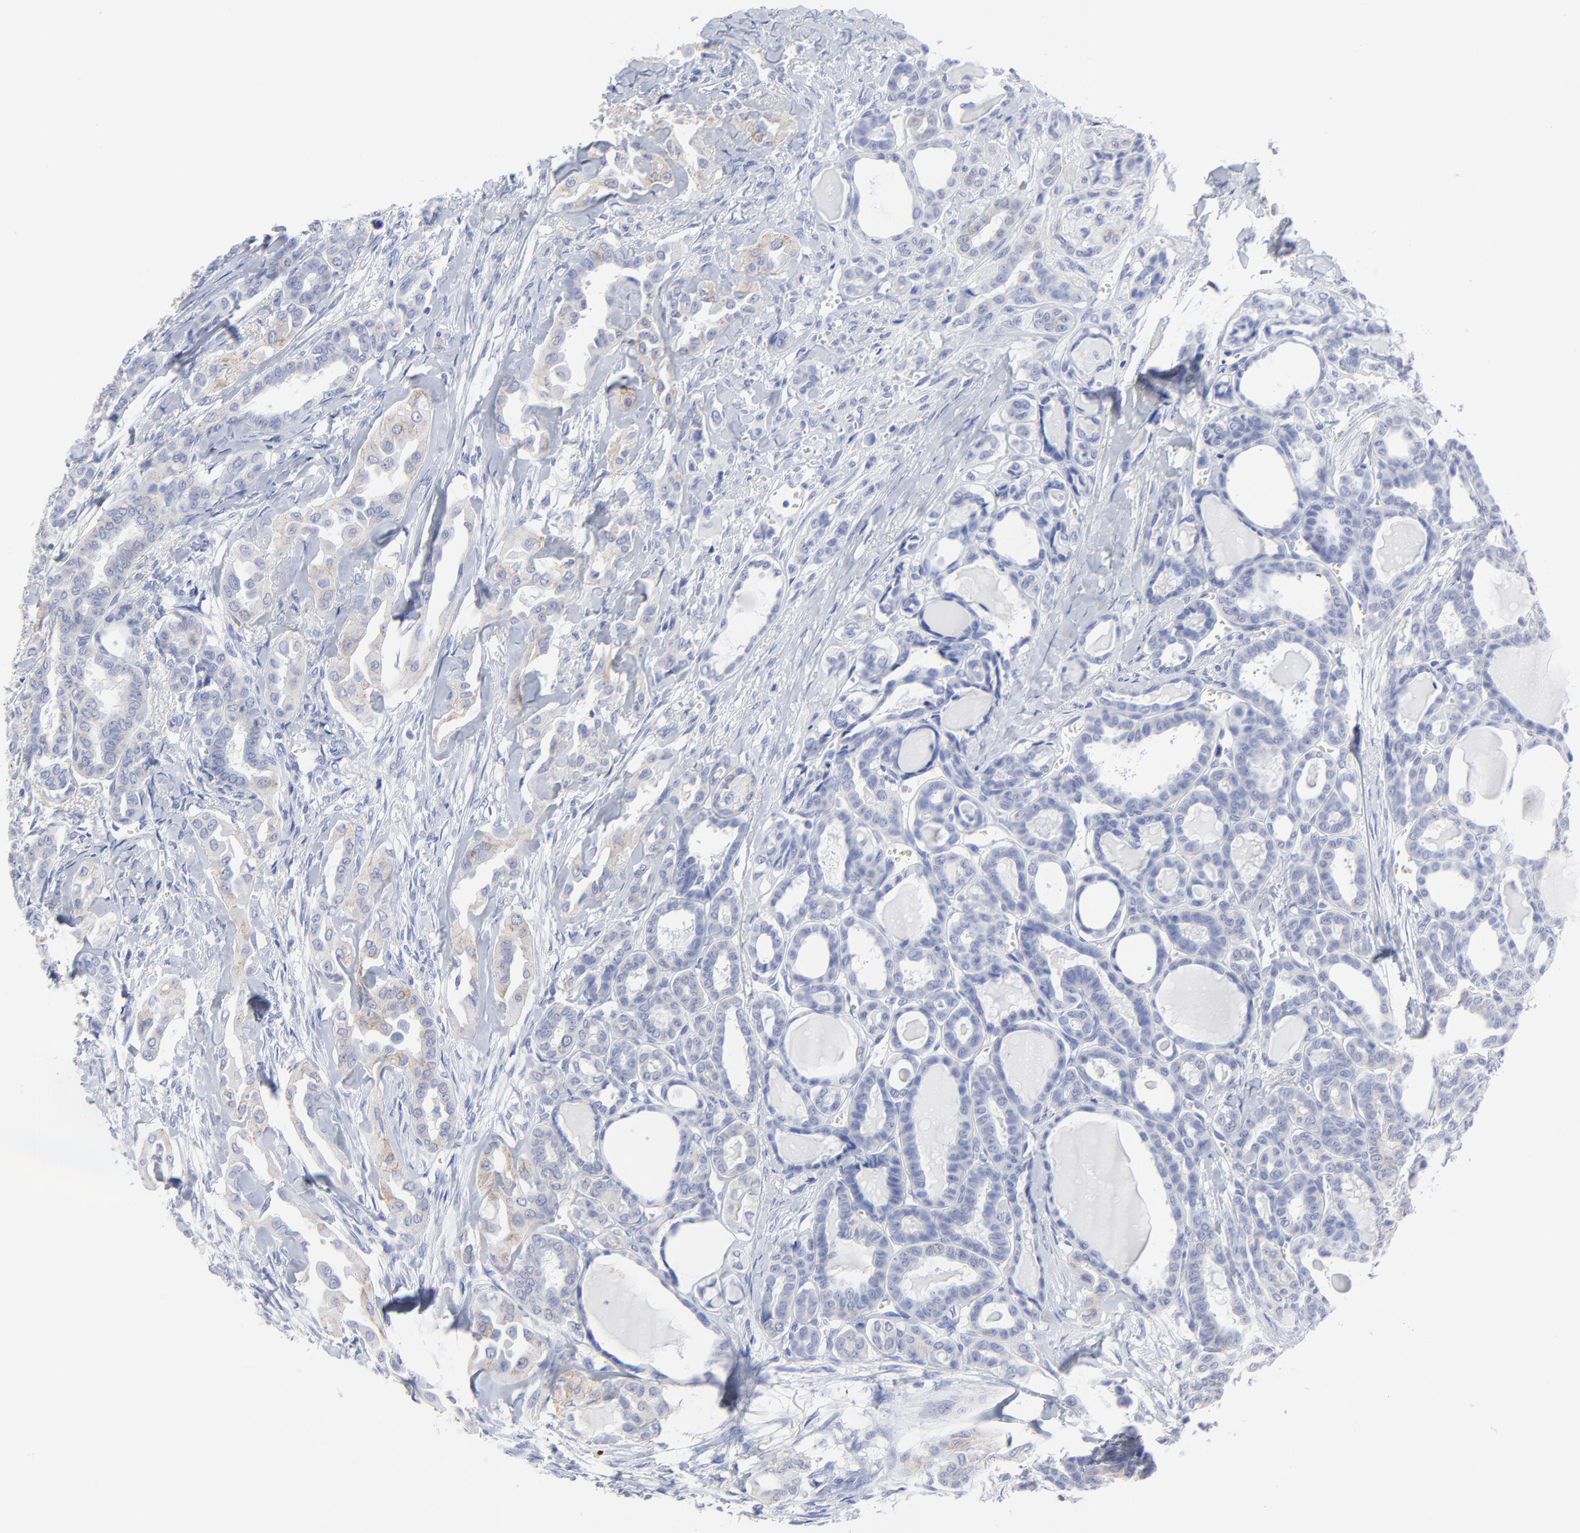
{"staining": {"intensity": "weak", "quantity": "25%-75%", "location": "cytoplasmic/membranous"}, "tissue": "thyroid cancer", "cell_type": "Tumor cells", "image_type": "cancer", "snomed": [{"axis": "morphology", "description": "Carcinoma, NOS"}, {"axis": "topography", "description": "Thyroid gland"}], "caption": "Tumor cells show low levels of weak cytoplasmic/membranous positivity in about 25%-75% of cells in human carcinoma (thyroid).", "gene": "CNTN3", "patient": {"sex": "female", "age": 91}}